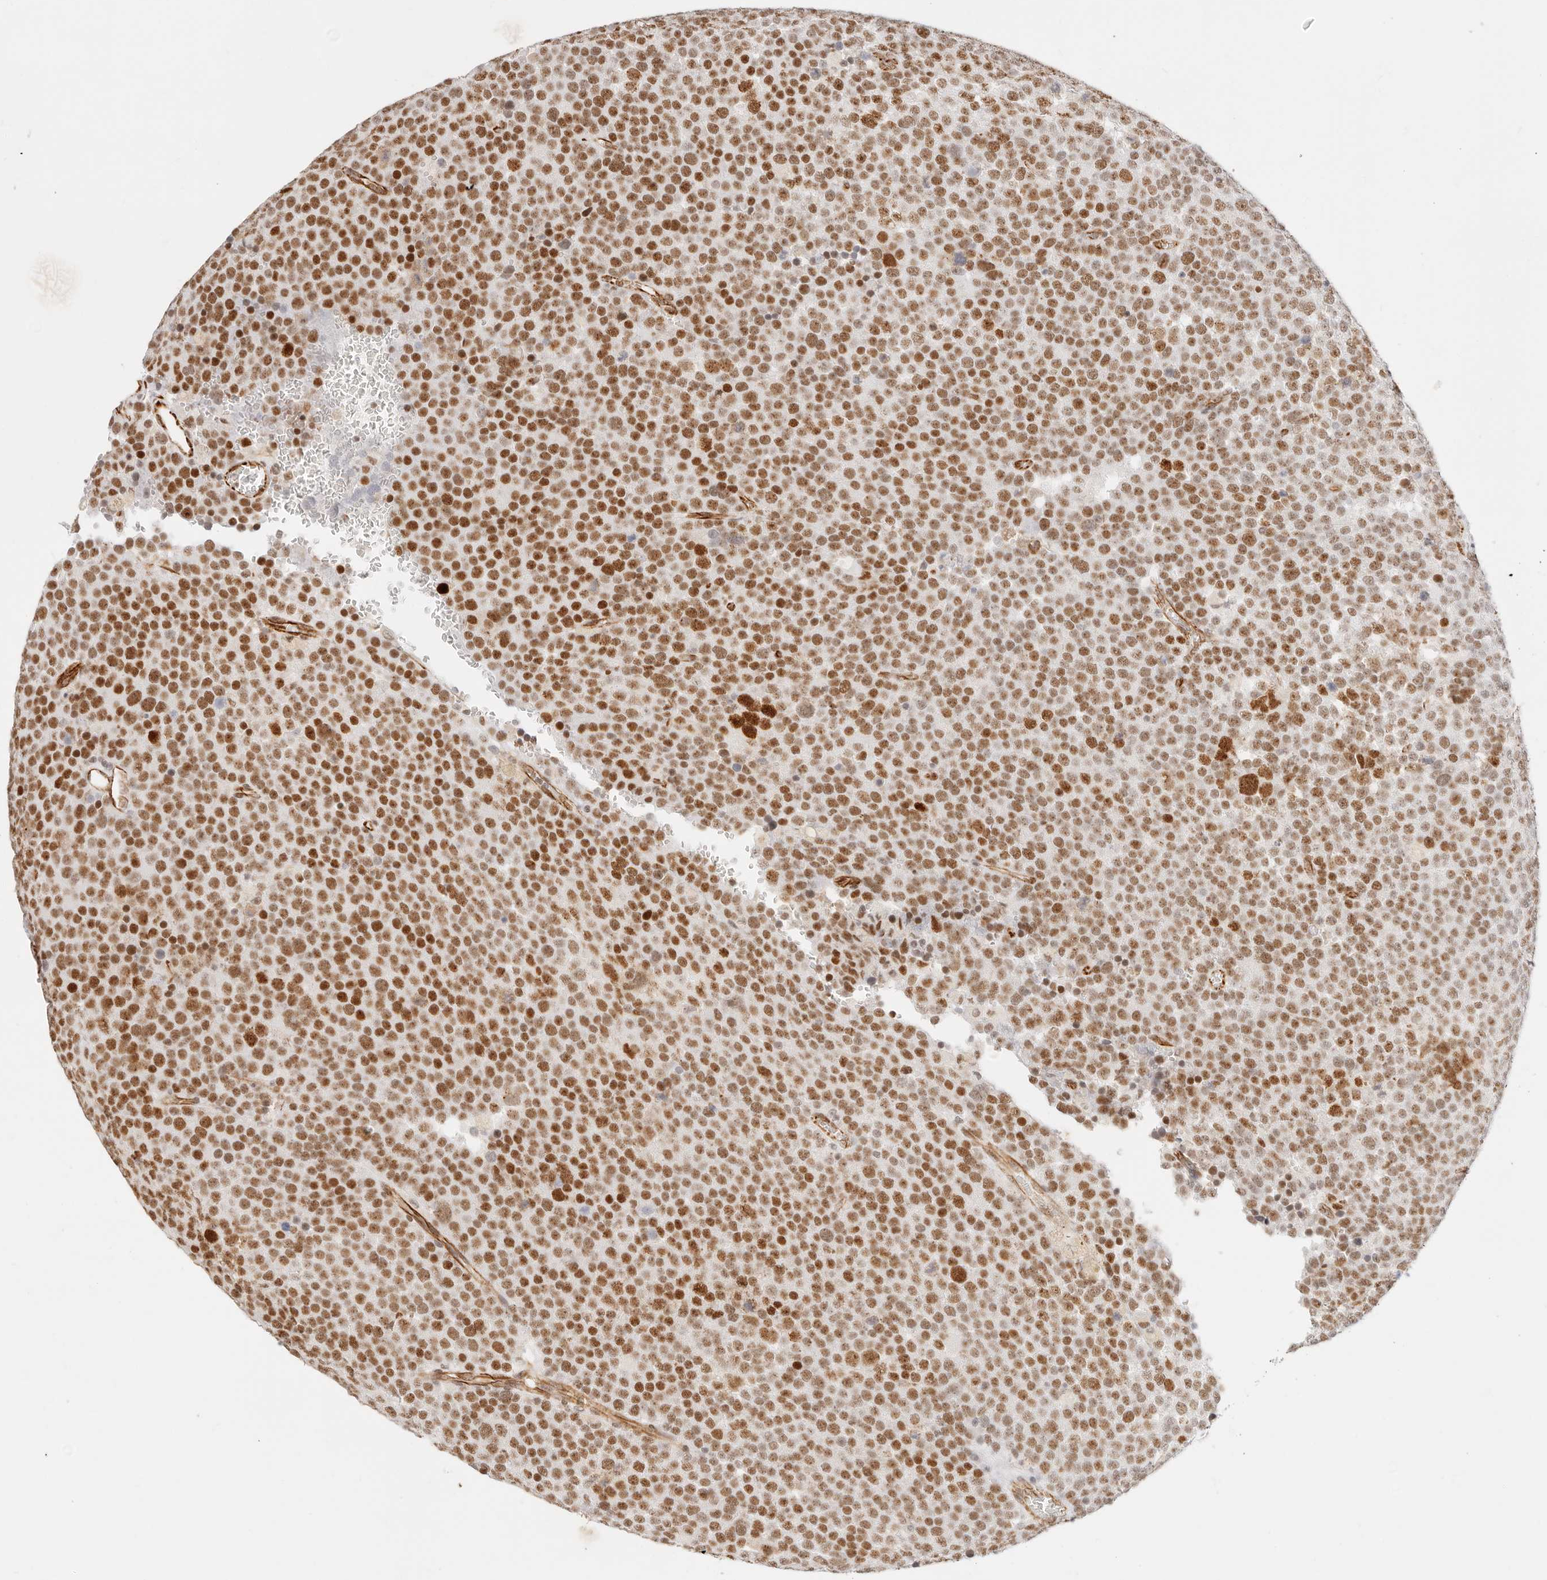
{"staining": {"intensity": "strong", "quantity": ">75%", "location": "nuclear"}, "tissue": "testis cancer", "cell_type": "Tumor cells", "image_type": "cancer", "snomed": [{"axis": "morphology", "description": "Seminoma, NOS"}, {"axis": "topography", "description": "Testis"}], "caption": "Immunohistochemical staining of human seminoma (testis) displays high levels of strong nuclear staining in approximately >75% of tumor cells.", "gene": "ZC3H11A", "patient": {"sex": "male", "age": 71}}